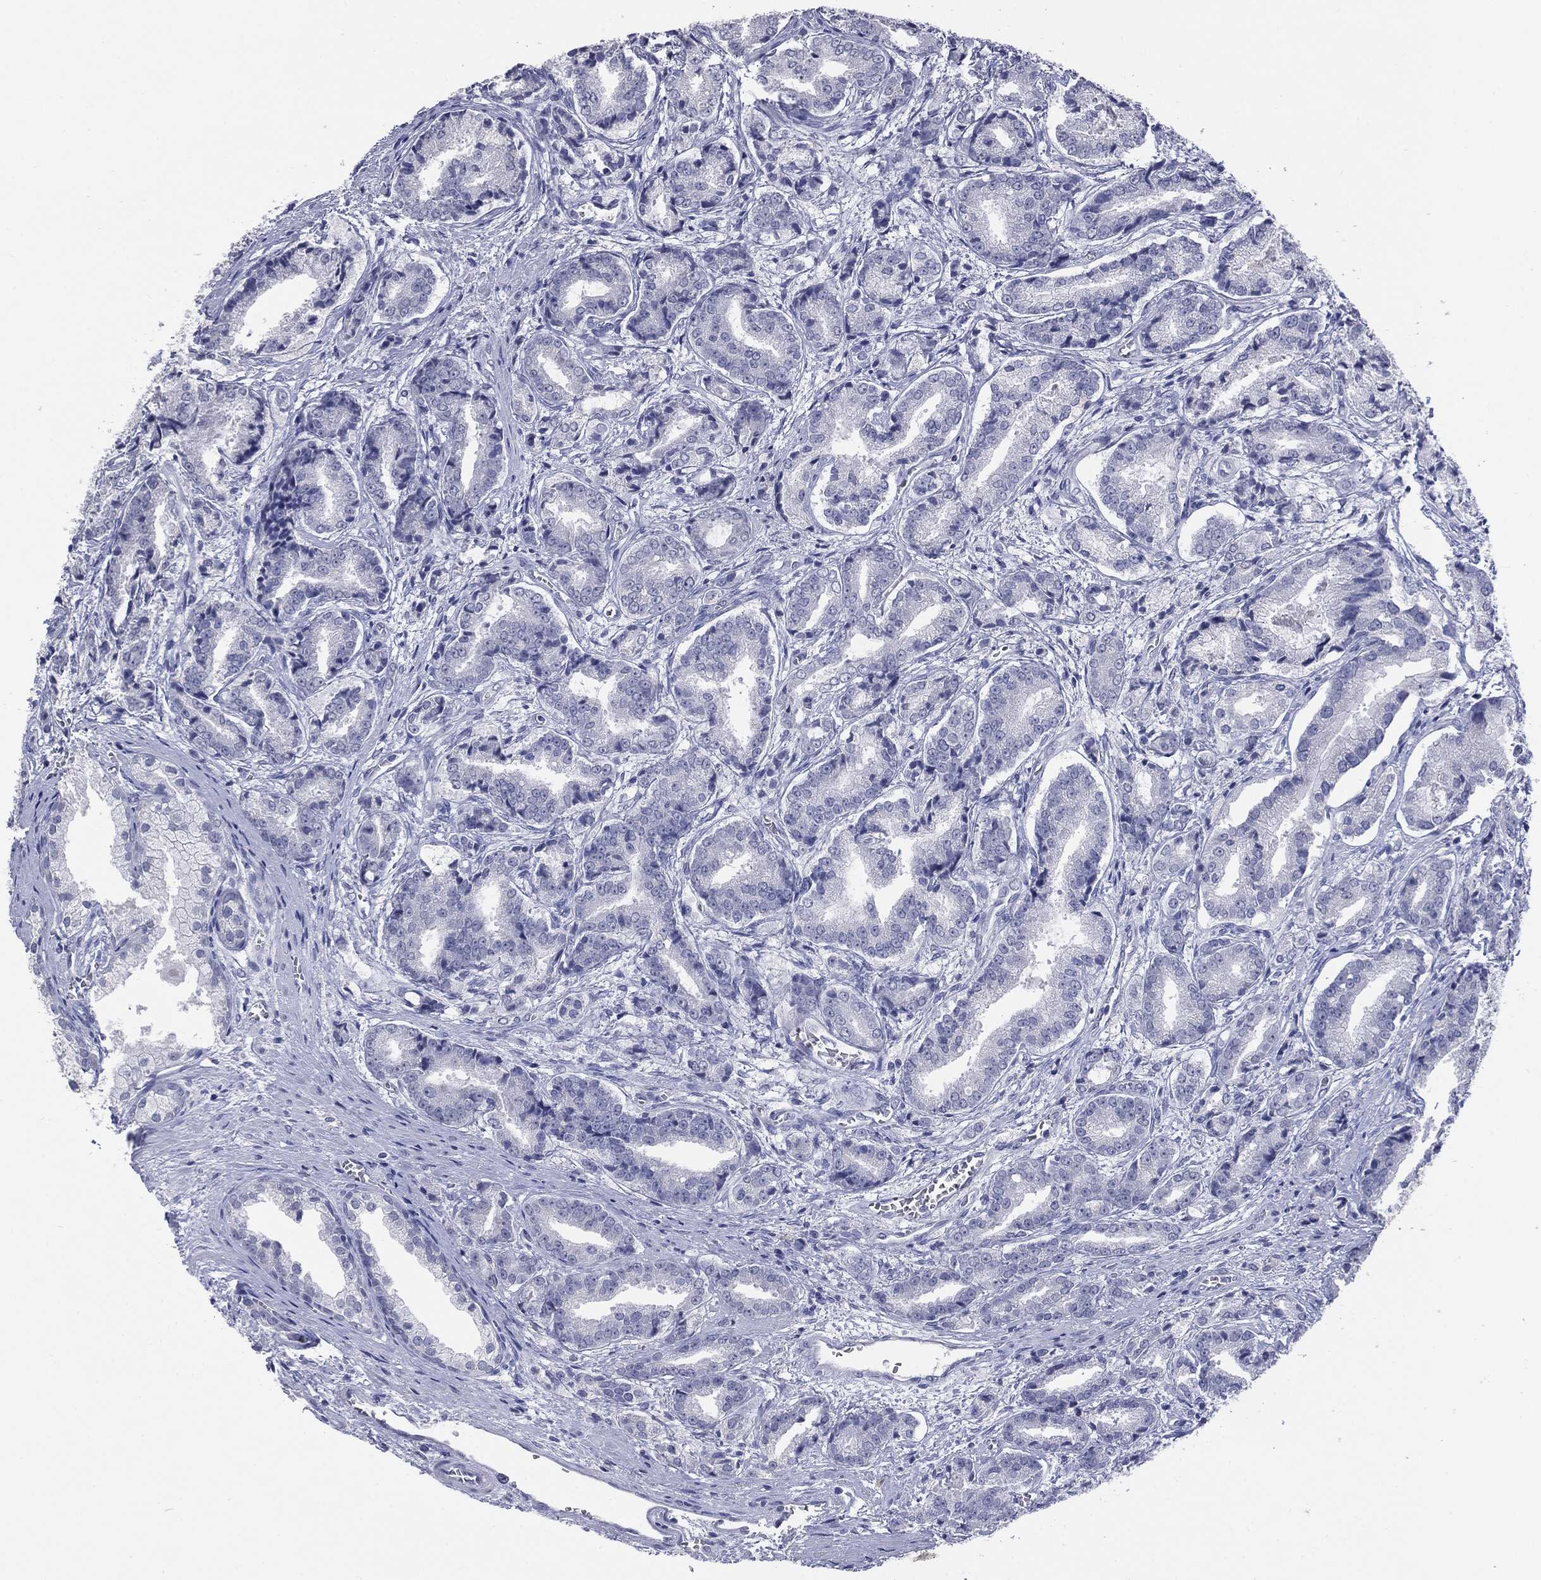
{"staining": {"intensity": "negative", "quantity": "none", "location": "none"}, "tissue": "prostate cancer", "cell_type": "Tumor cells", "image_type": "cancer", "snomed": [{"axis": "morphology", "description": "Adenocarcinoma, High grade"}, {"axis": "topography", "description": "Prostate and seminal vesicle, NOS"}], "caption": "Prostate adenocarcinoma (high-grade) stained for a protein using IHC exhibits no staining tumor cells.", "gene": "TSHB", "patient": {"sex": "male", "age": 61}}